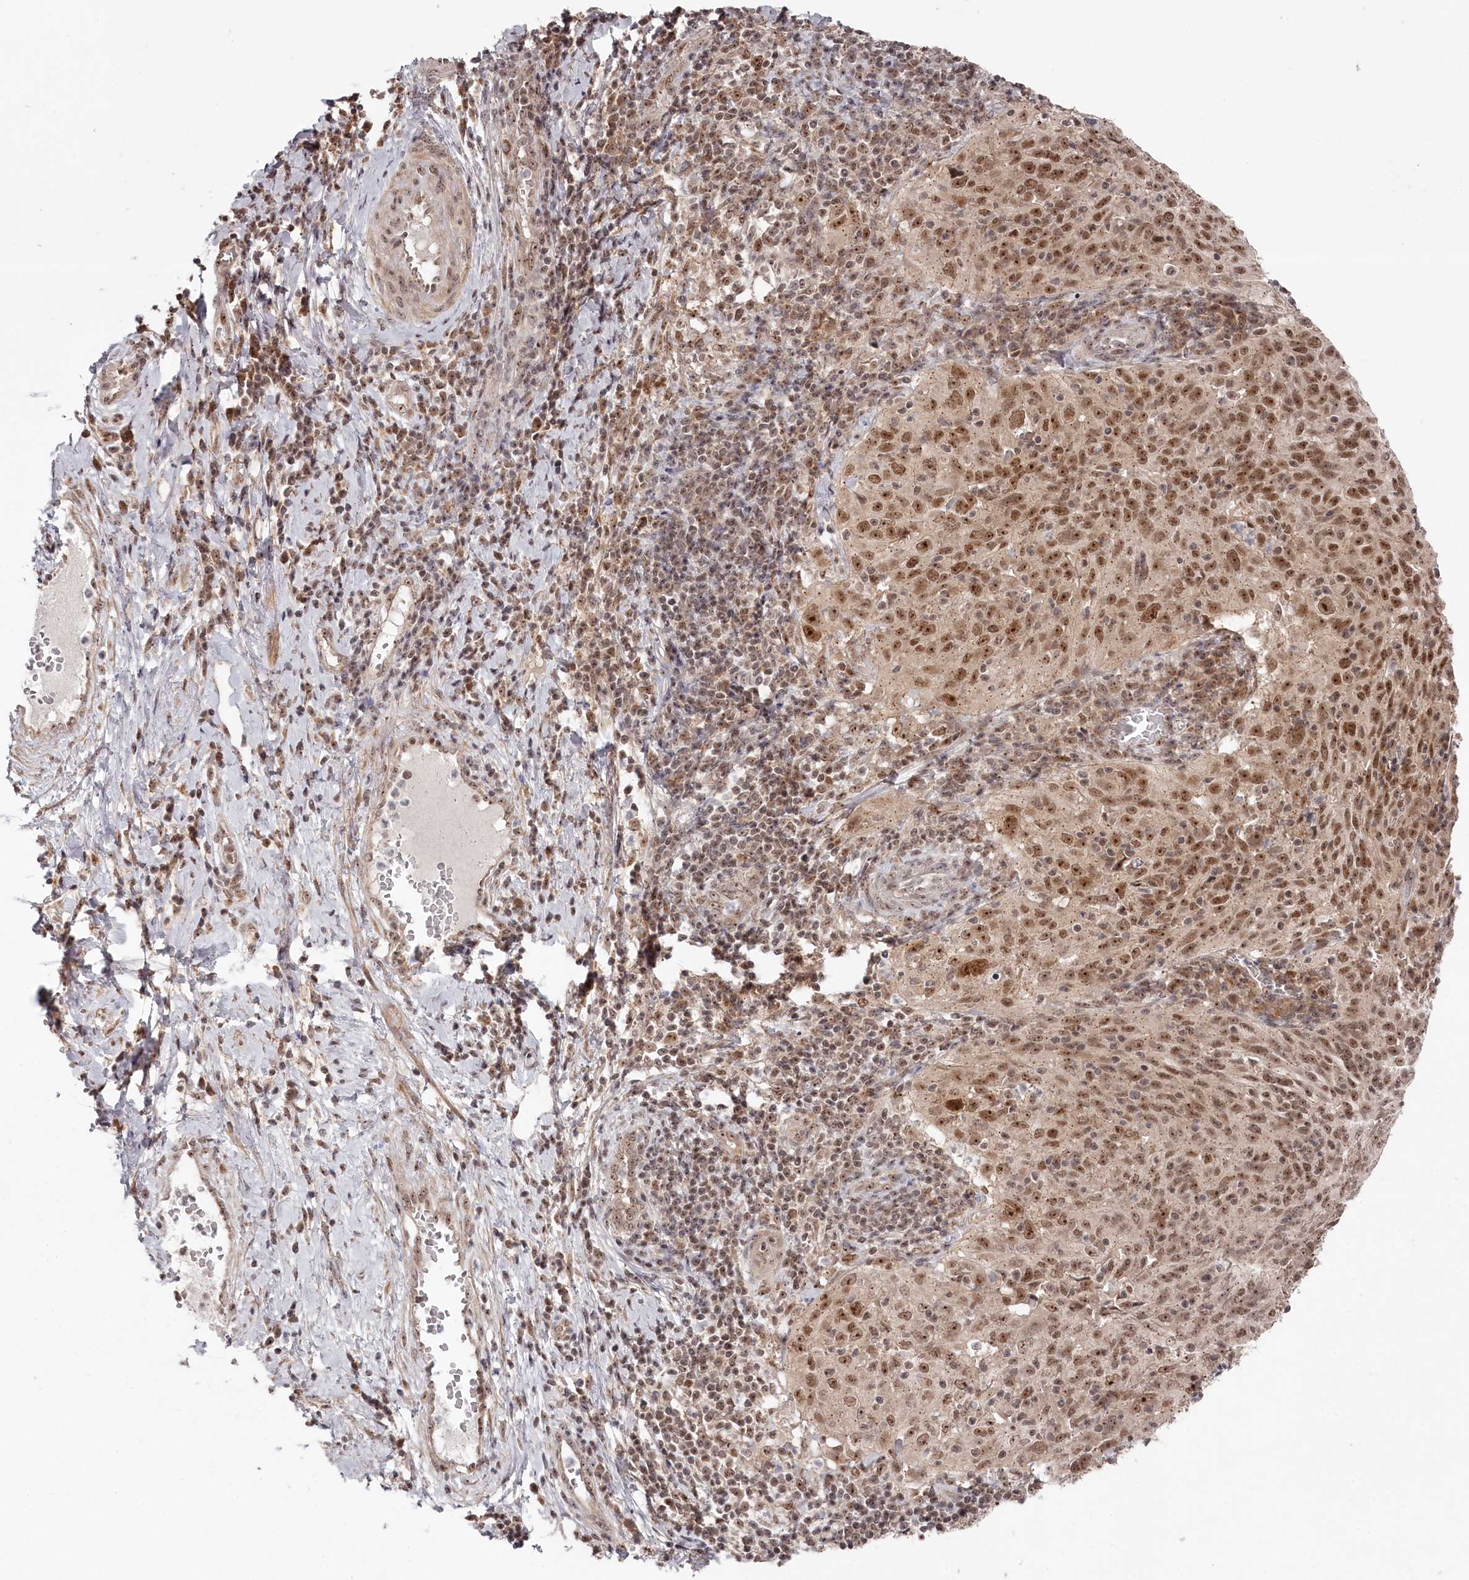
{"staining": {"intensity": "moderate", "quantity": ">75%", "location": "nuclear"}, "tissue": "cervical cancer", "cell_type": "Tumor cells", "image_type": "cancer", "snomed": [{"axis": "morphology", "description": "Squamous cell carcinoma, NOS"}, {"axis": "topography", "description": "Cervix"}], "caption": "Human cervical cancer stained with a brown dye displays moderate nuclear positive staining in approximately >75% of tumor cells.", "gene": "EXOSC1", "patient": {"sex": "female", "age": 31}}